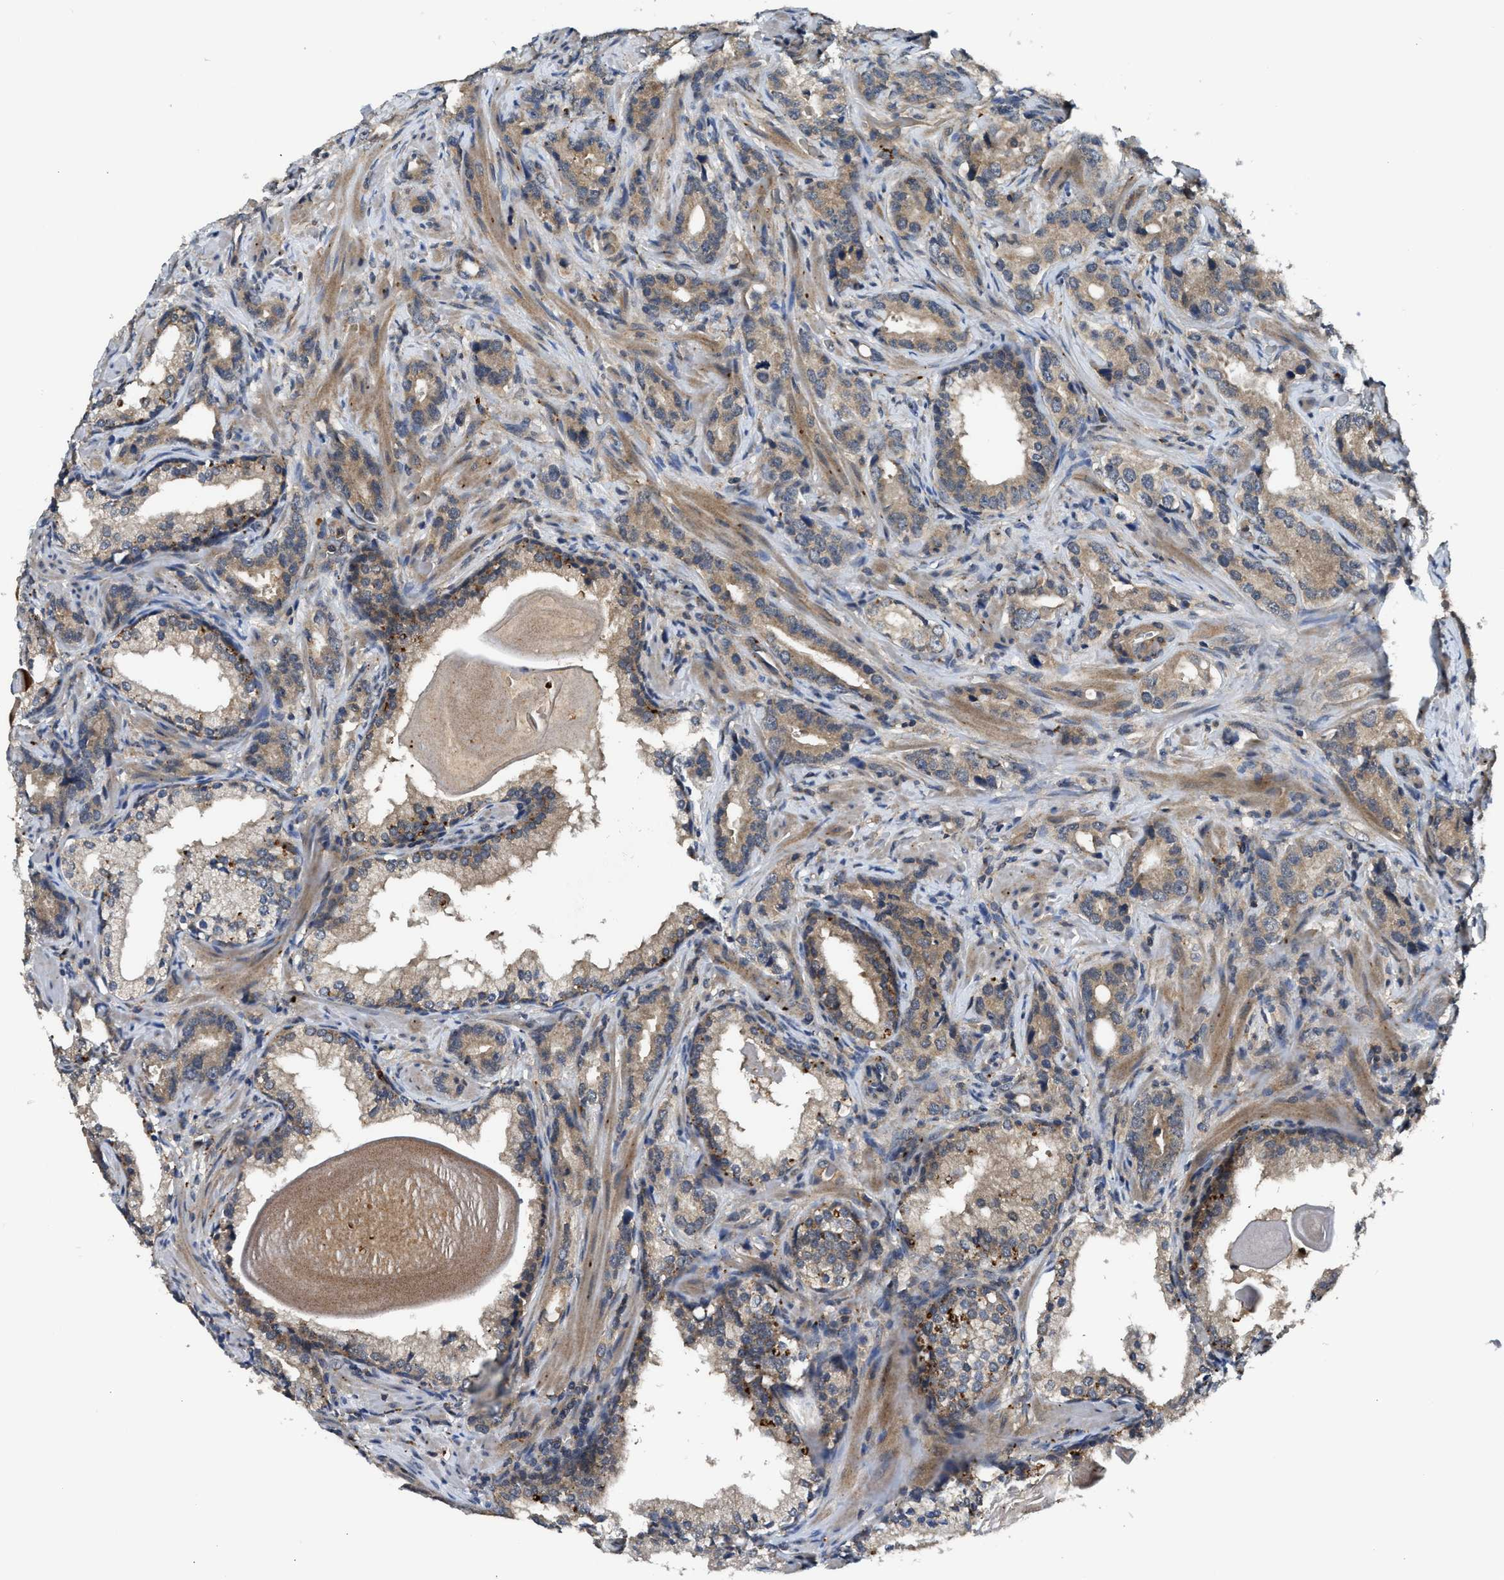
{"staining": {"intensity": "weak", "quantity": ">75%", "location": "cytoplasmic/membranous"}, "tissue": "prostate cancer", "cell_type": "Tumor cells", "image_type": "cancer", "snomed": [{"axis": "morphology", "description": "Adenocarcinoma, High grade"}, {"axis": "topography", "description": "Prostate"}], "caption": "A brown stain labels weak cytoplasmic/membranous positivity of a protein in prostate high-grade adenocarcinoma tumor cells. The staining was performed using DAB, with brown indicating positive protein expression. Nuclei are stained blue with hematoxylin.", "gene": "PDE7A", "patient": {"sex": "male", "age": 63}}